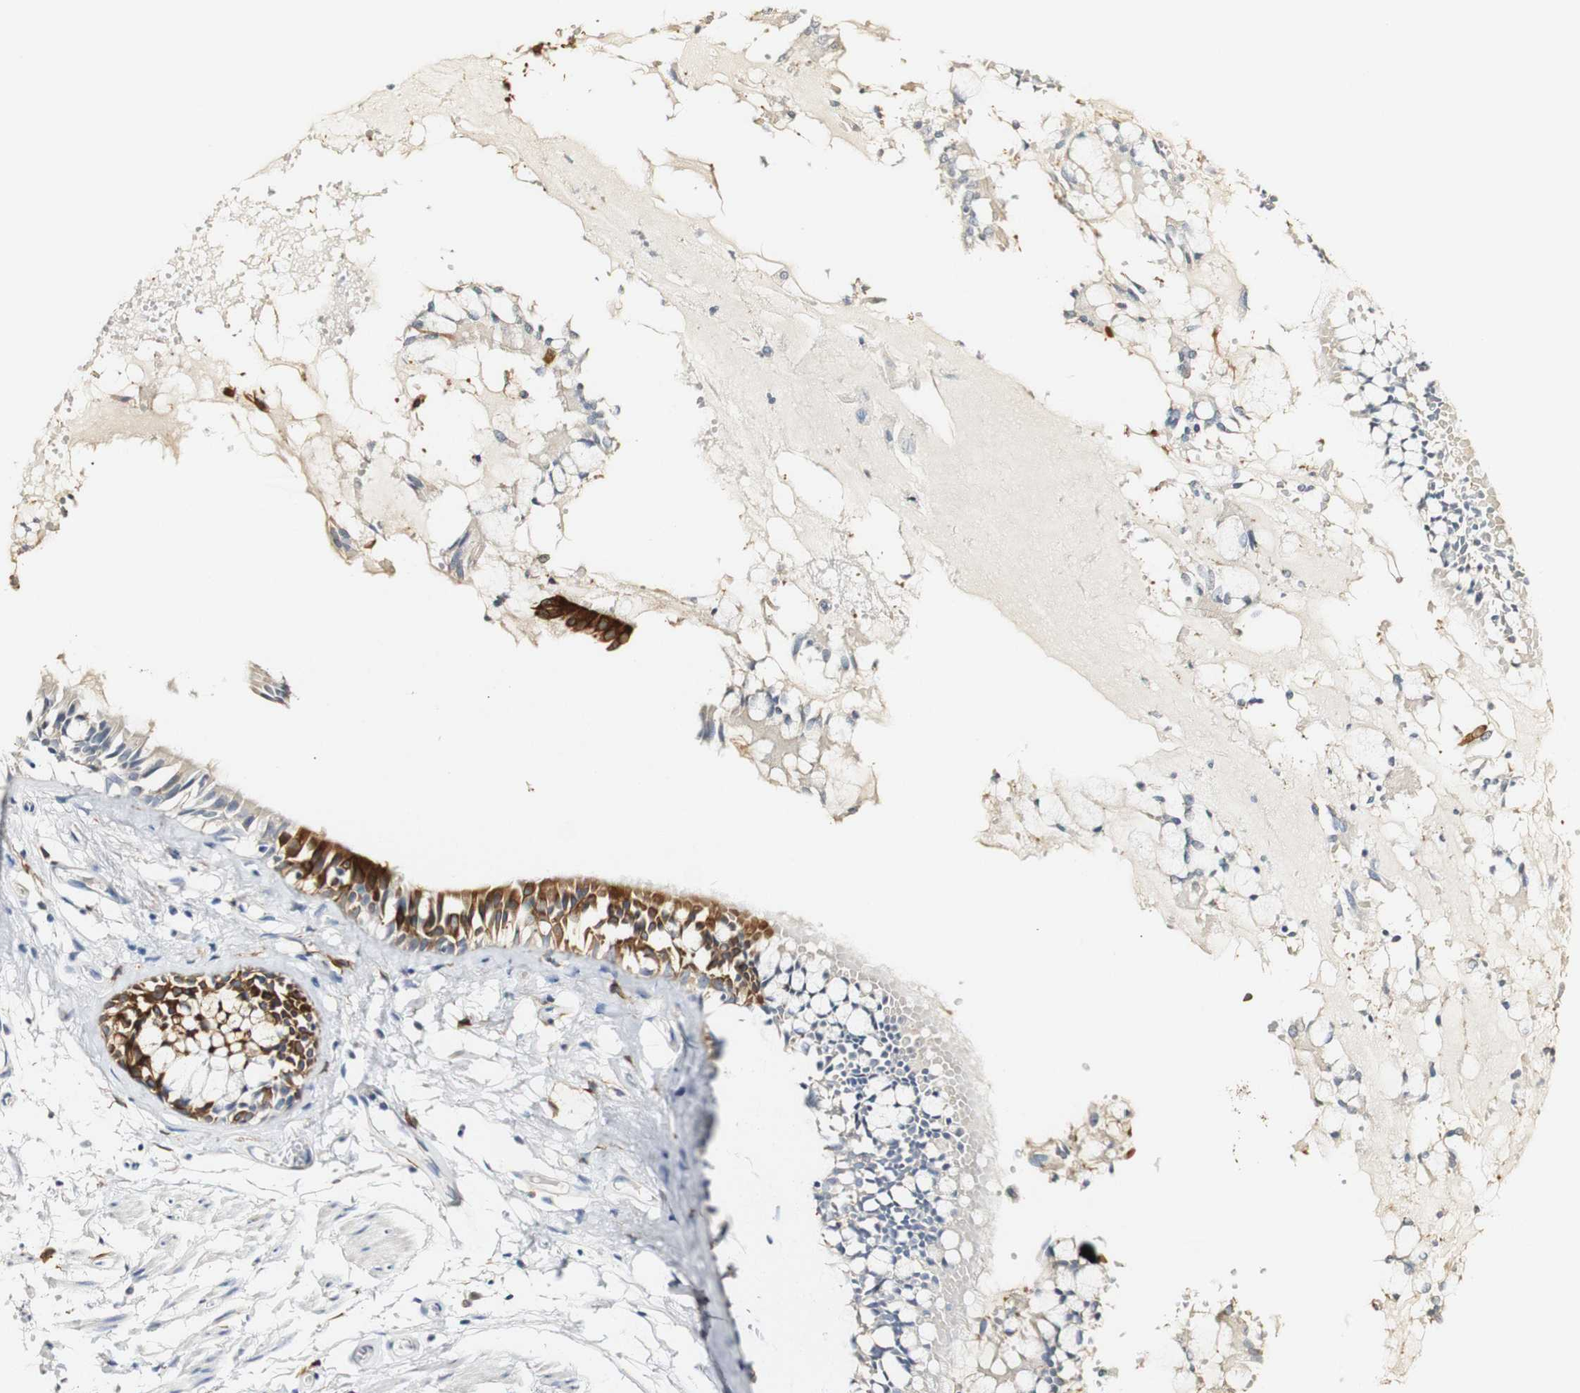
{"staining": {"intensity": "strong", "quantity": "<25%", "location": "cytoplasmic/membranous"}, "tissue": "bronchus", "cell_type": "Respiratory epithelial cells", "image_type": "normal", "snomed": [{"axis": "morphology", "description": "Normal tissue, NOS"}, {"axis": "morphology", "description": "Inflammation, NOS"}, {"axis": "topography", "description": "Cartilage tissue"}, {"axis": "topography", "description": "Lung"}], "caption": "Brown immunohistochemical staining in normal bronchus reveals strong cytoplasmic/membranous positivity in about <25% of respiratory epithelial cells. (DAB IHC with brightfield microscopy, high magnification).", "gene": "FMO3", "patient": {"sex": "male", "age": 71}}